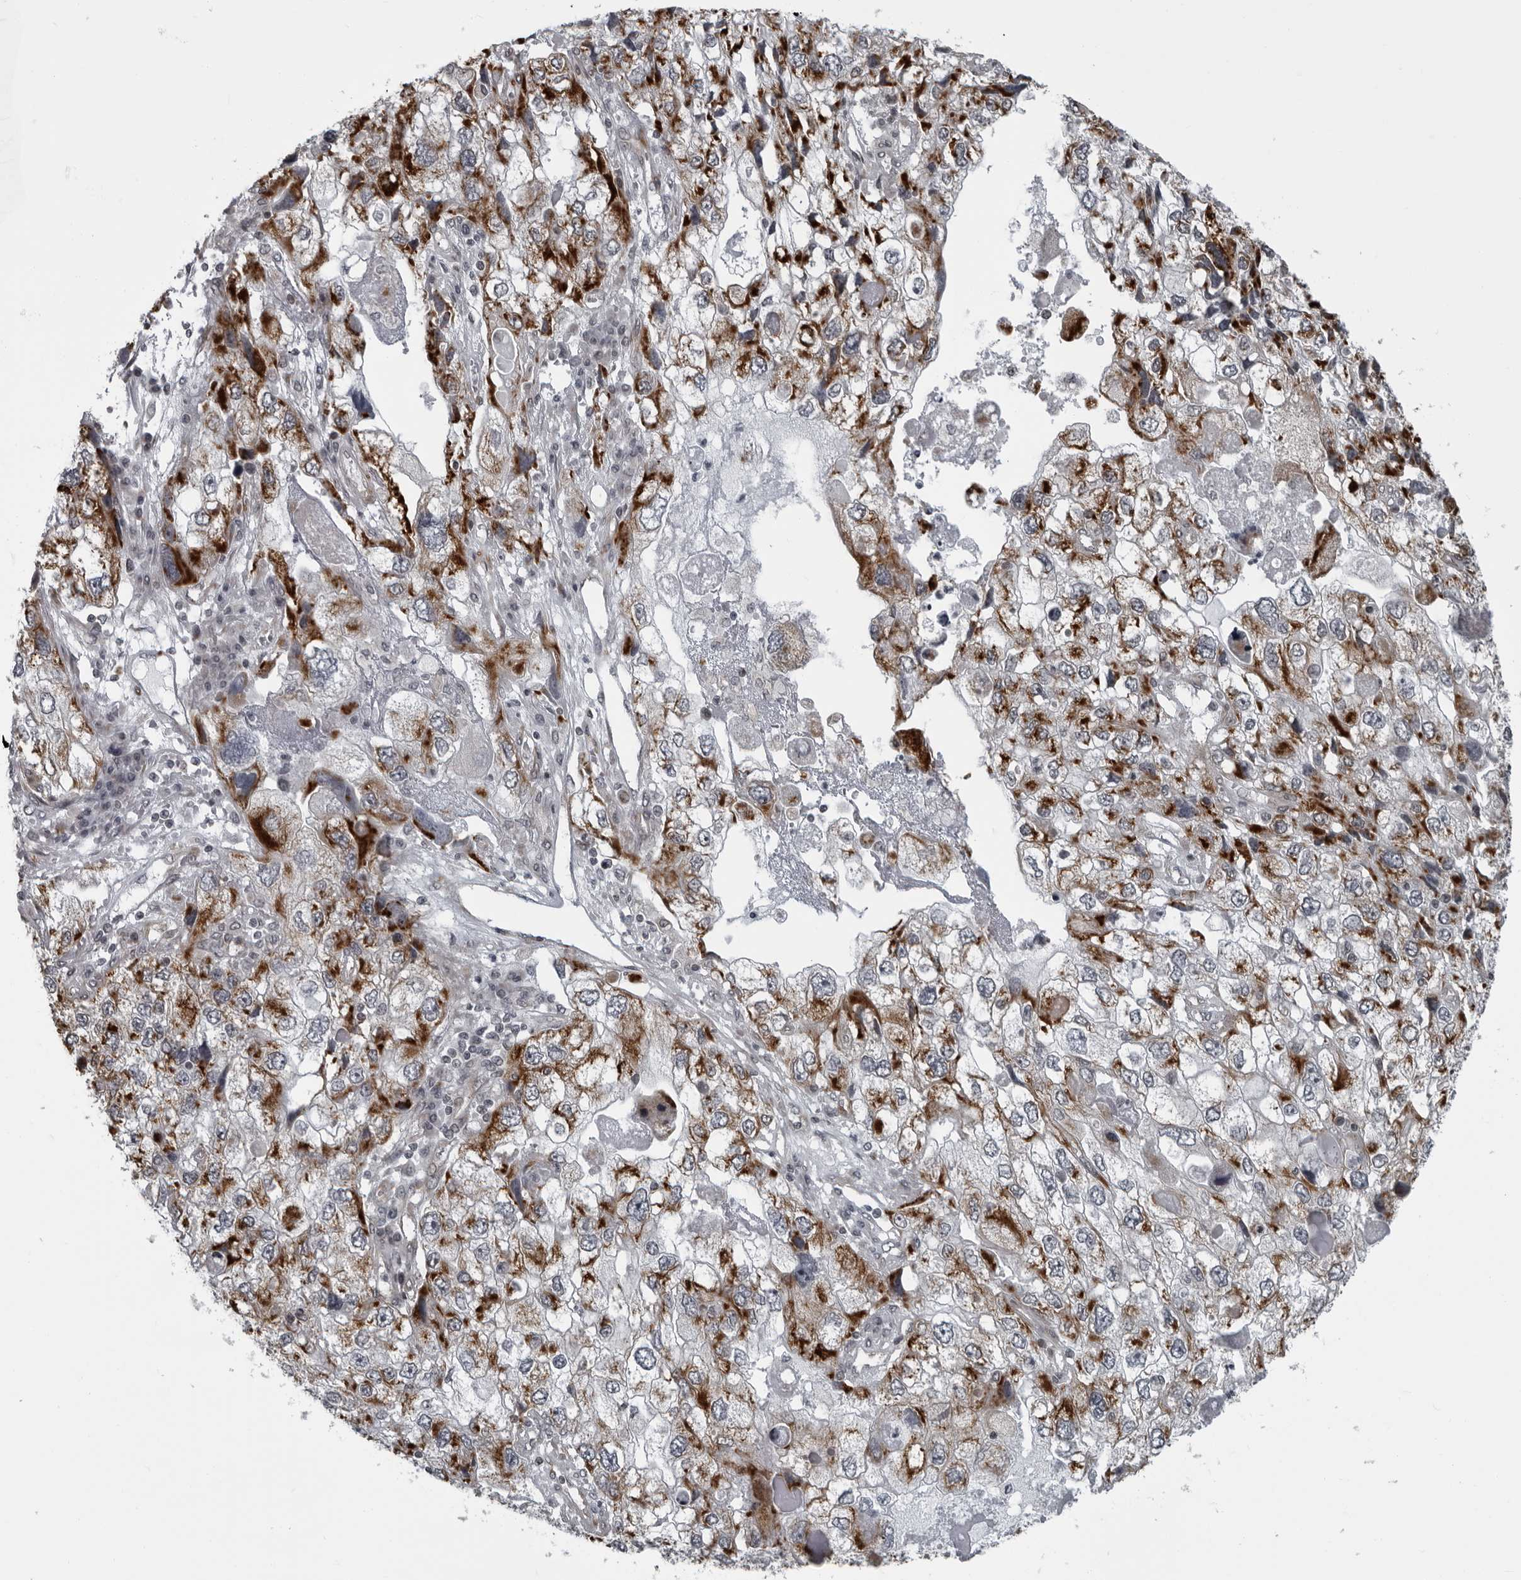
{"staining": {"intensity": "moderate", "quantity": ">75%", "location": "cytoplasmic/membranous"}, "tissue": "endometrial cancer", "cell_type": "Tumor cells", "image_type": "cancer", "snomed": [{"axis": "morphology", "description": "Adenocarcinoma, NOS"}, {"axis": "topography", "description": "Endometrium"}], "caption": "Brown immunohistochemical staining in human endometrial adenocarcinoma demonstrates moderate cytoplasmic/membranous staining in approximately >75% of tumor cells.", "gene": "RTCA", "patient": {"sex": "female", "age": 49}}